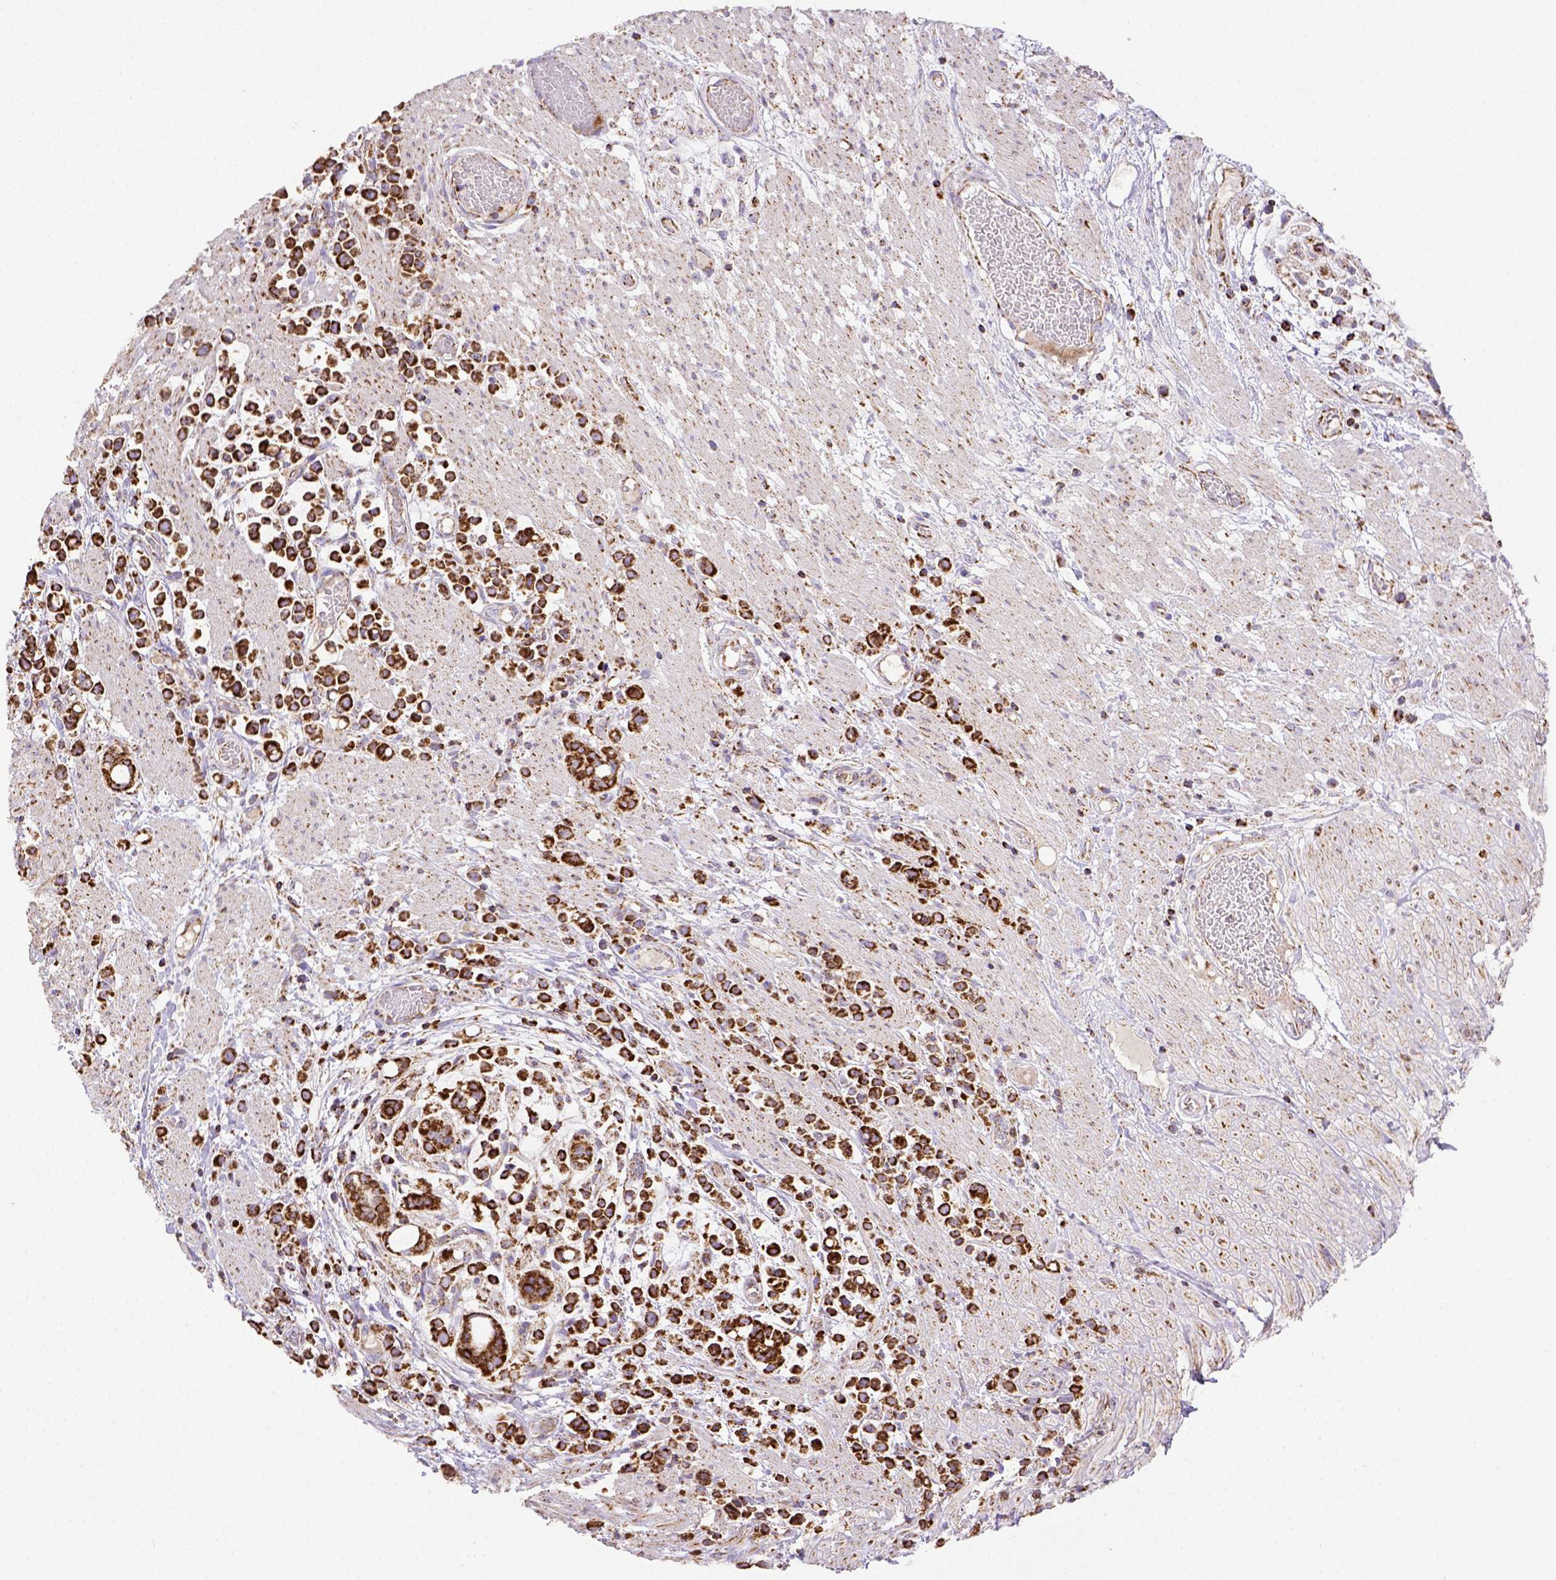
{"staining": {"intensity": "strong", "quantity": ">75%", "location": "cytoplasmic/membranous"}, "tissue": "stomach cancer", "cell_type": "Tumor cells", "image_type": "cancer", "snomed": [{"axis": "morphology", "description": "Adenocarcinoma, NOS"}, {"axis": "topography", "description": "Stomach"}], "caption": "Immunohistochemistry (IHC) (DAB) staining of stomach cancer reveals strong cytoplasmic/membranous protein expression in about >75% of tumor cells. (Stains: DAB (3,3'-diaminobenzidine) in brown, nuclei in blue, Microscopy: brightfield microscopy at high magnification).", "gene": "MT-CO1", "patient": {"sex": "male", "age": 82}}